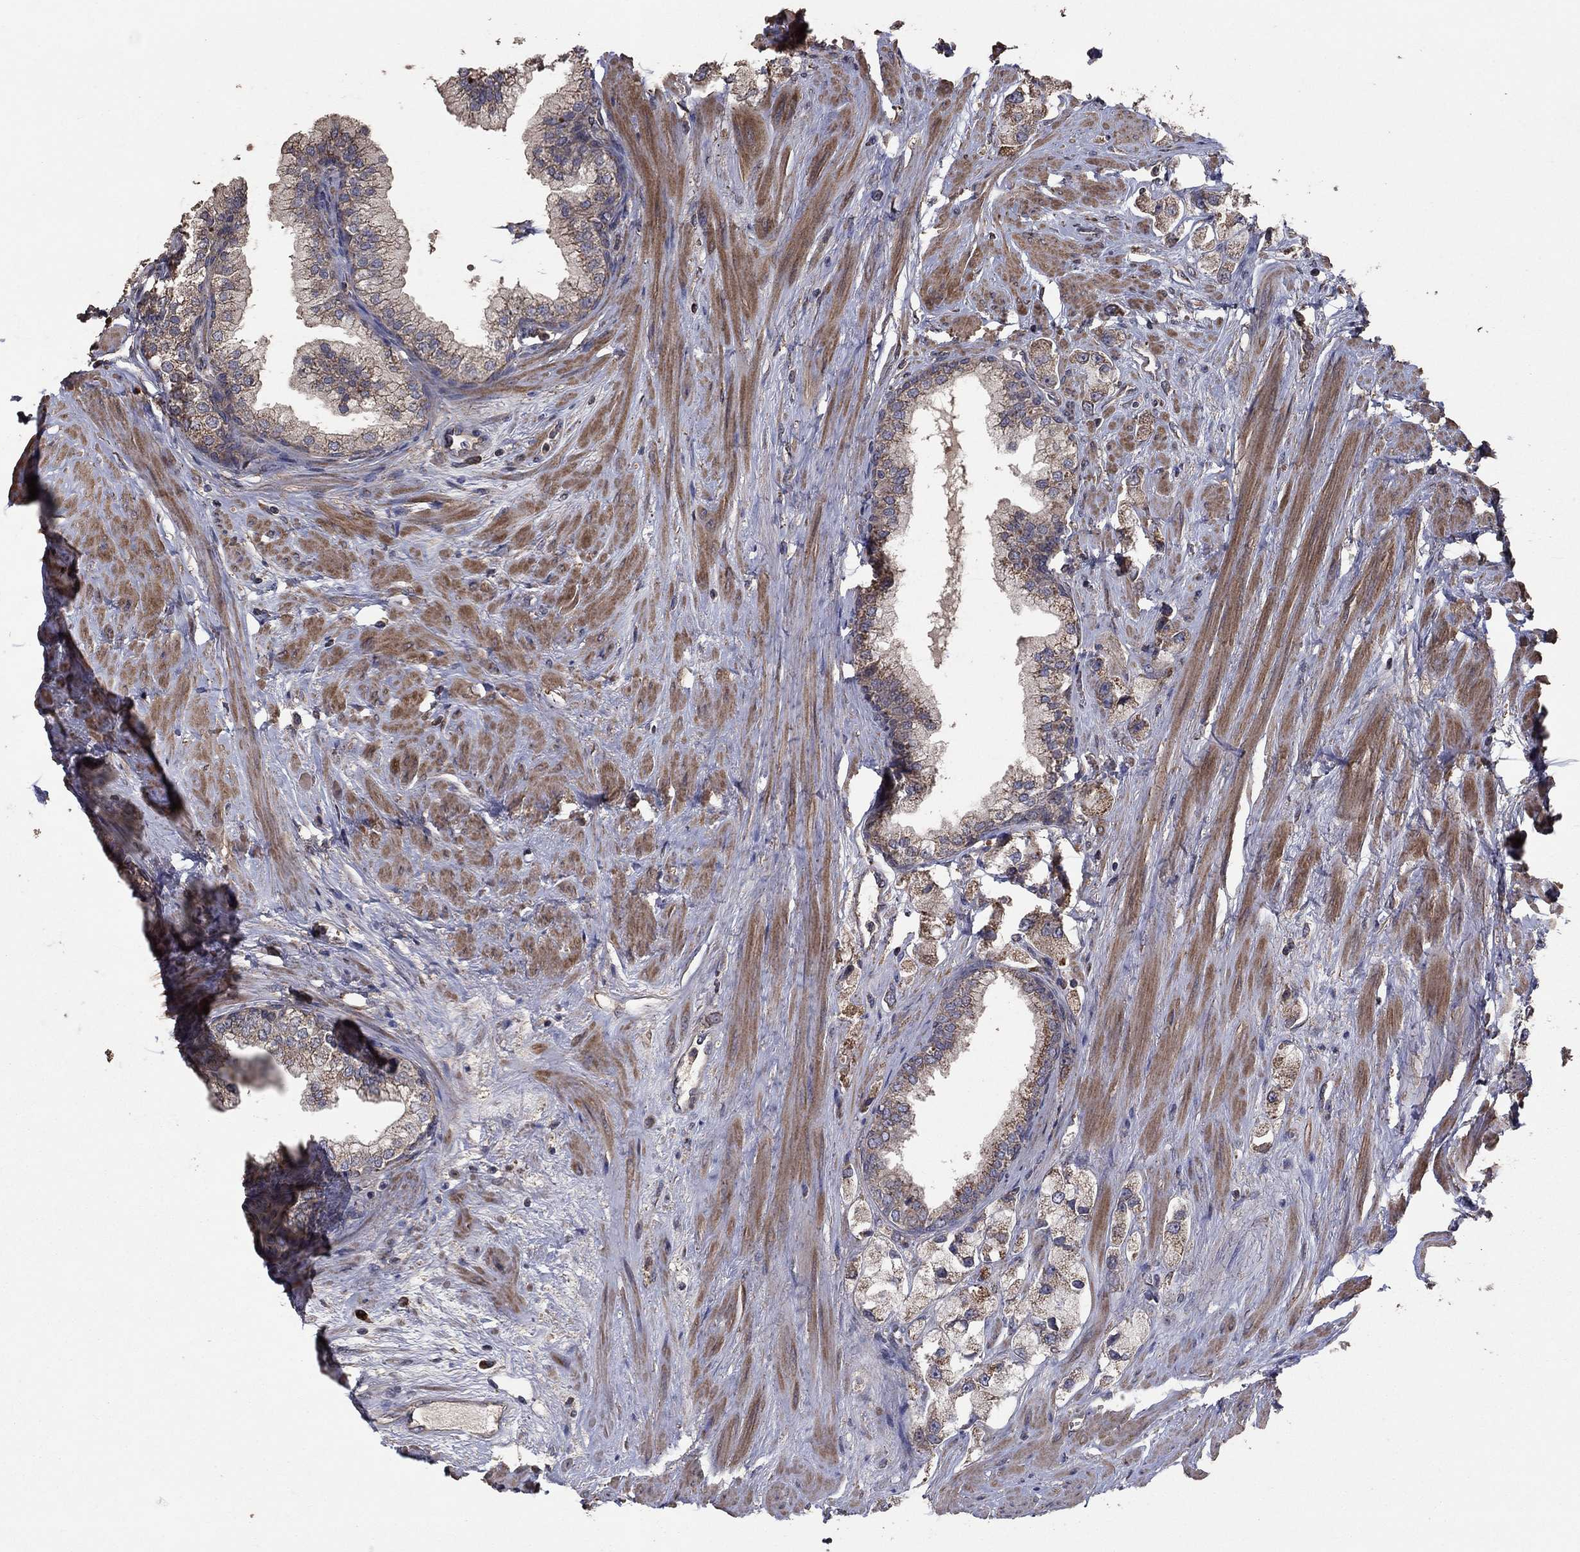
{"staining": {"intensity": "moderate", "quantity": "25%-75%", "location": "cytoplasmic/membranous"}, "tissue": "prostate cancer", "cell_type": "Tumor cells", "image_type": "cancer", "snomed": [{"axis": "morphology", "description": "Adenocarcinoma, NOS"}, {"axis": "topography", "description": "Prostate and seminal vesicle, NOS"}, {"axis": "topography", "description": "Prostate"}], "caption": "High-power microscopy captured an immunohistochemistry histopathology image of prostate cancer (adenocarcinoma), revealing moderate cytoplasmic/membranous positivity in about 25%-75% of tumor cells. Using DAB (brown) and hematoxylin (blue) stains, captured at high magnification using brightfield microscopy.", "gene": "FLT4", "patient": {"sex": "male", "age": 64}}